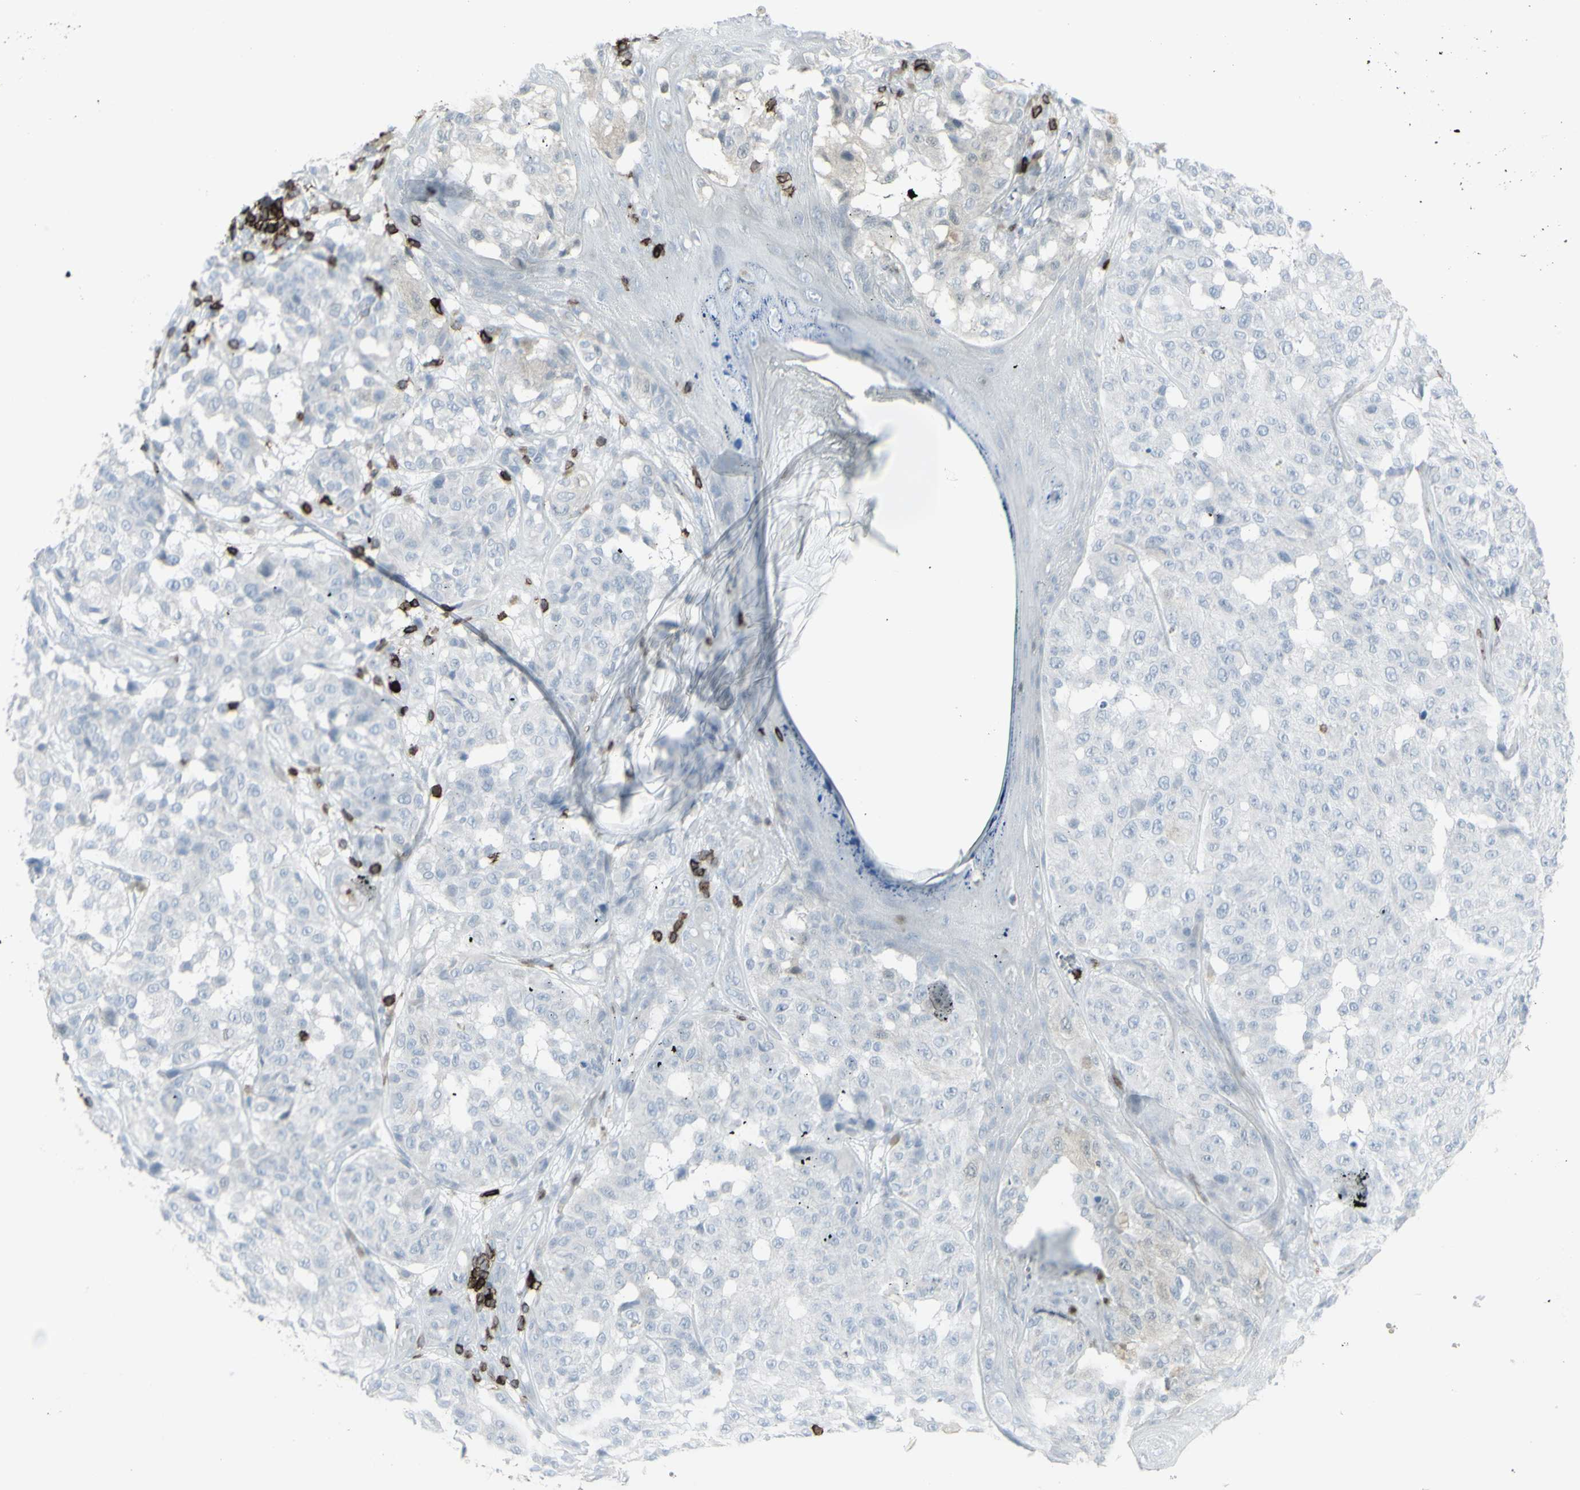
{"staining": {"intensity": "negative", "quantity": "none", "location": "none"}, "tissue": "melanoma", "cell_type": "Tumor cells", "image_type": "cancer", "snomed": [{"axis": "morphology", "description": "Malignant melanoma, NOS"}, {"axis": "topography", "description": "Skin"}], "caption": "A histopathology image of human melanoma is negative for staining in tumor cells.", "gene": "CD247", "patient": {"sex": "female", "age": 46}}